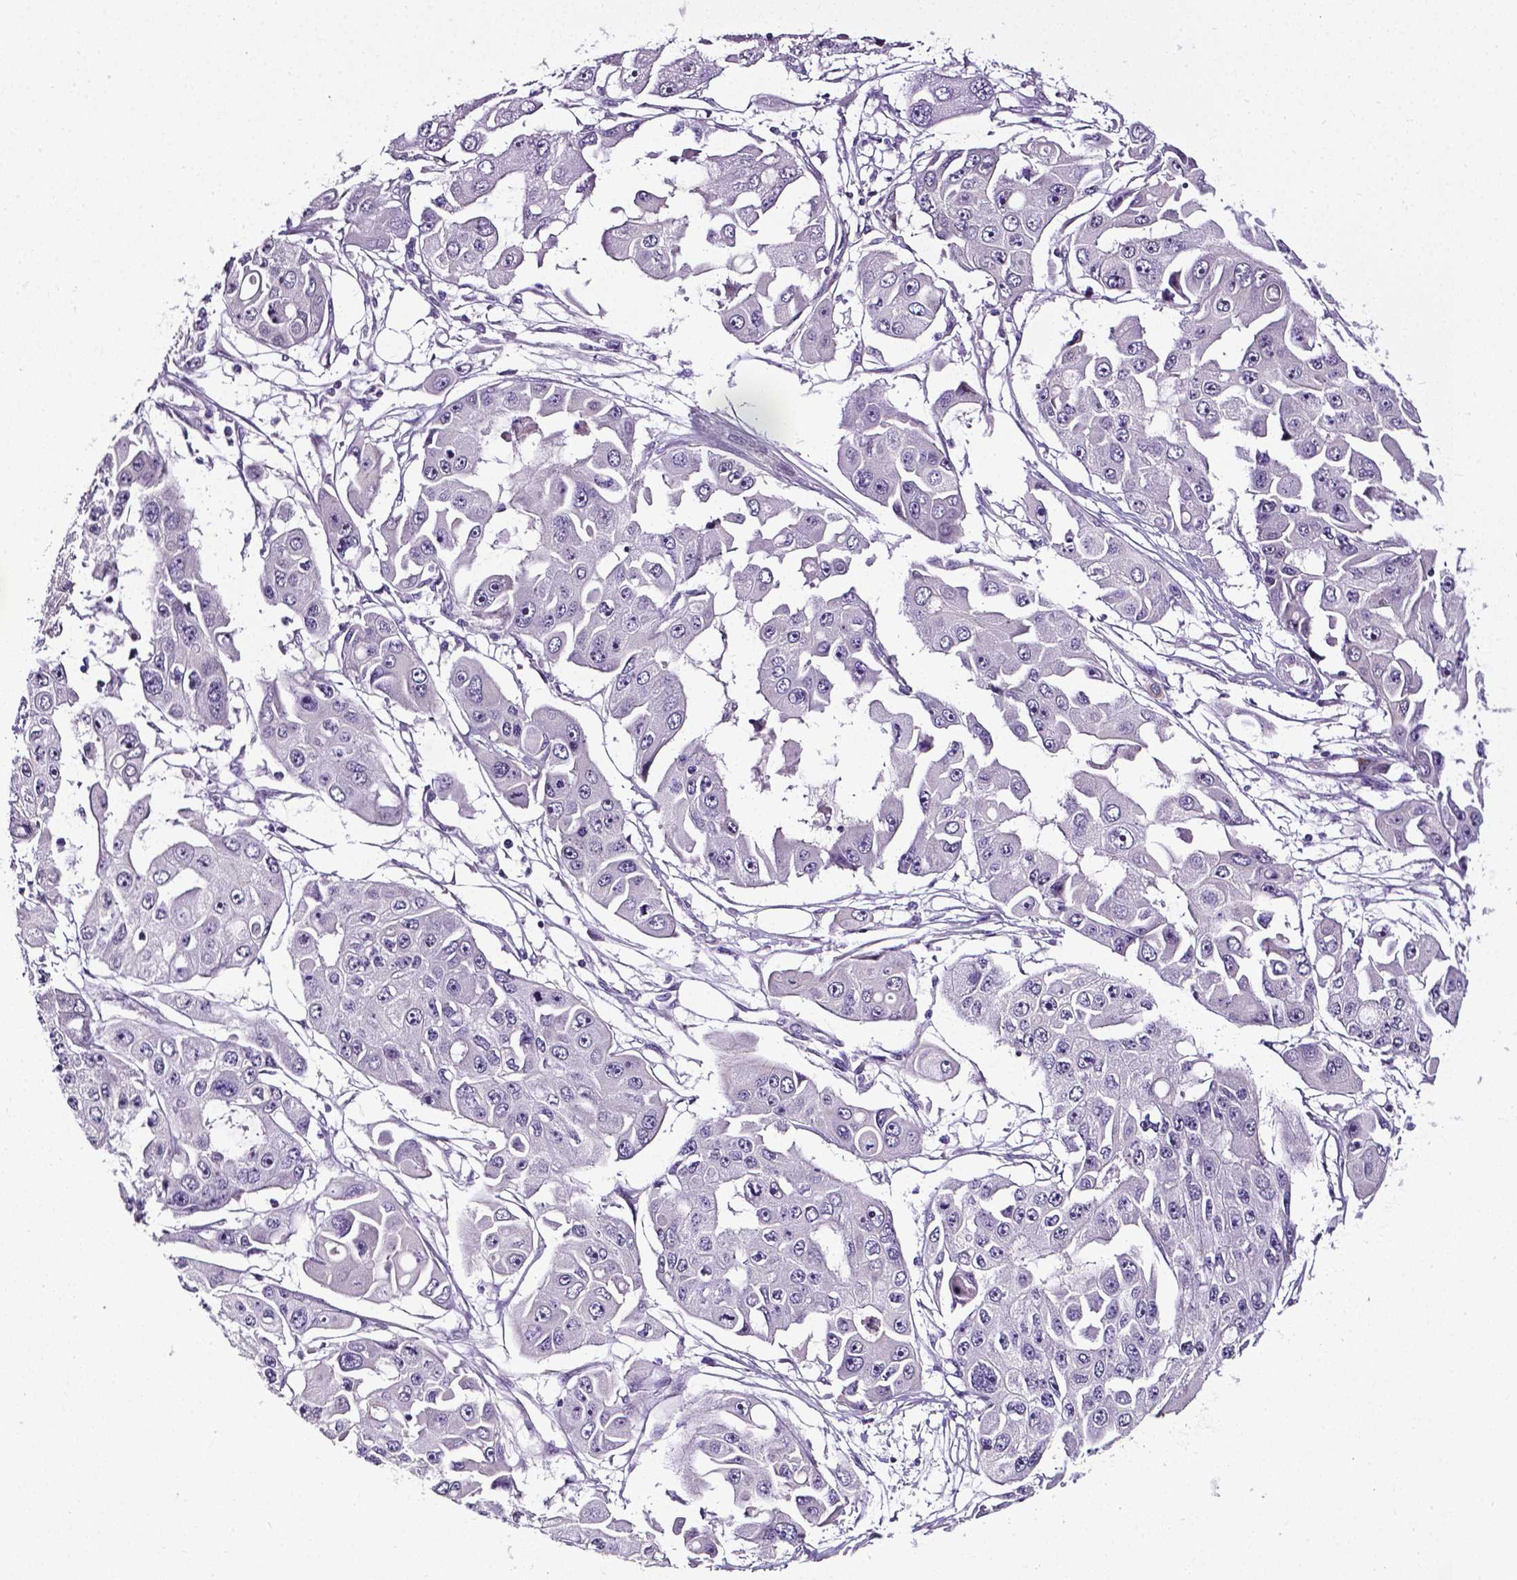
{"staining": {"intensity": "negative", "quantity": "none", "location": "none"}, "tissue": "ovarian cancer", "cell_type": "Tumor cells", "image_type": "cancer", "snomed": [{"axis": "morphology", "description": "Cystadenocarcinoma, serous, NOS"}, {"axis": "topography", "description": "Ovary"}], "caption": "IHC histopathology image of ovarian cancer stained for a protein (brown), which exhibits no expression in tumor cells. (Stains: DAB IHC with hematoxylin counter stain, Microscopy: brightfield microscopy at high magnification).", "gene": "PTGER3", "patient": {"sex": "female", "age": 56}}